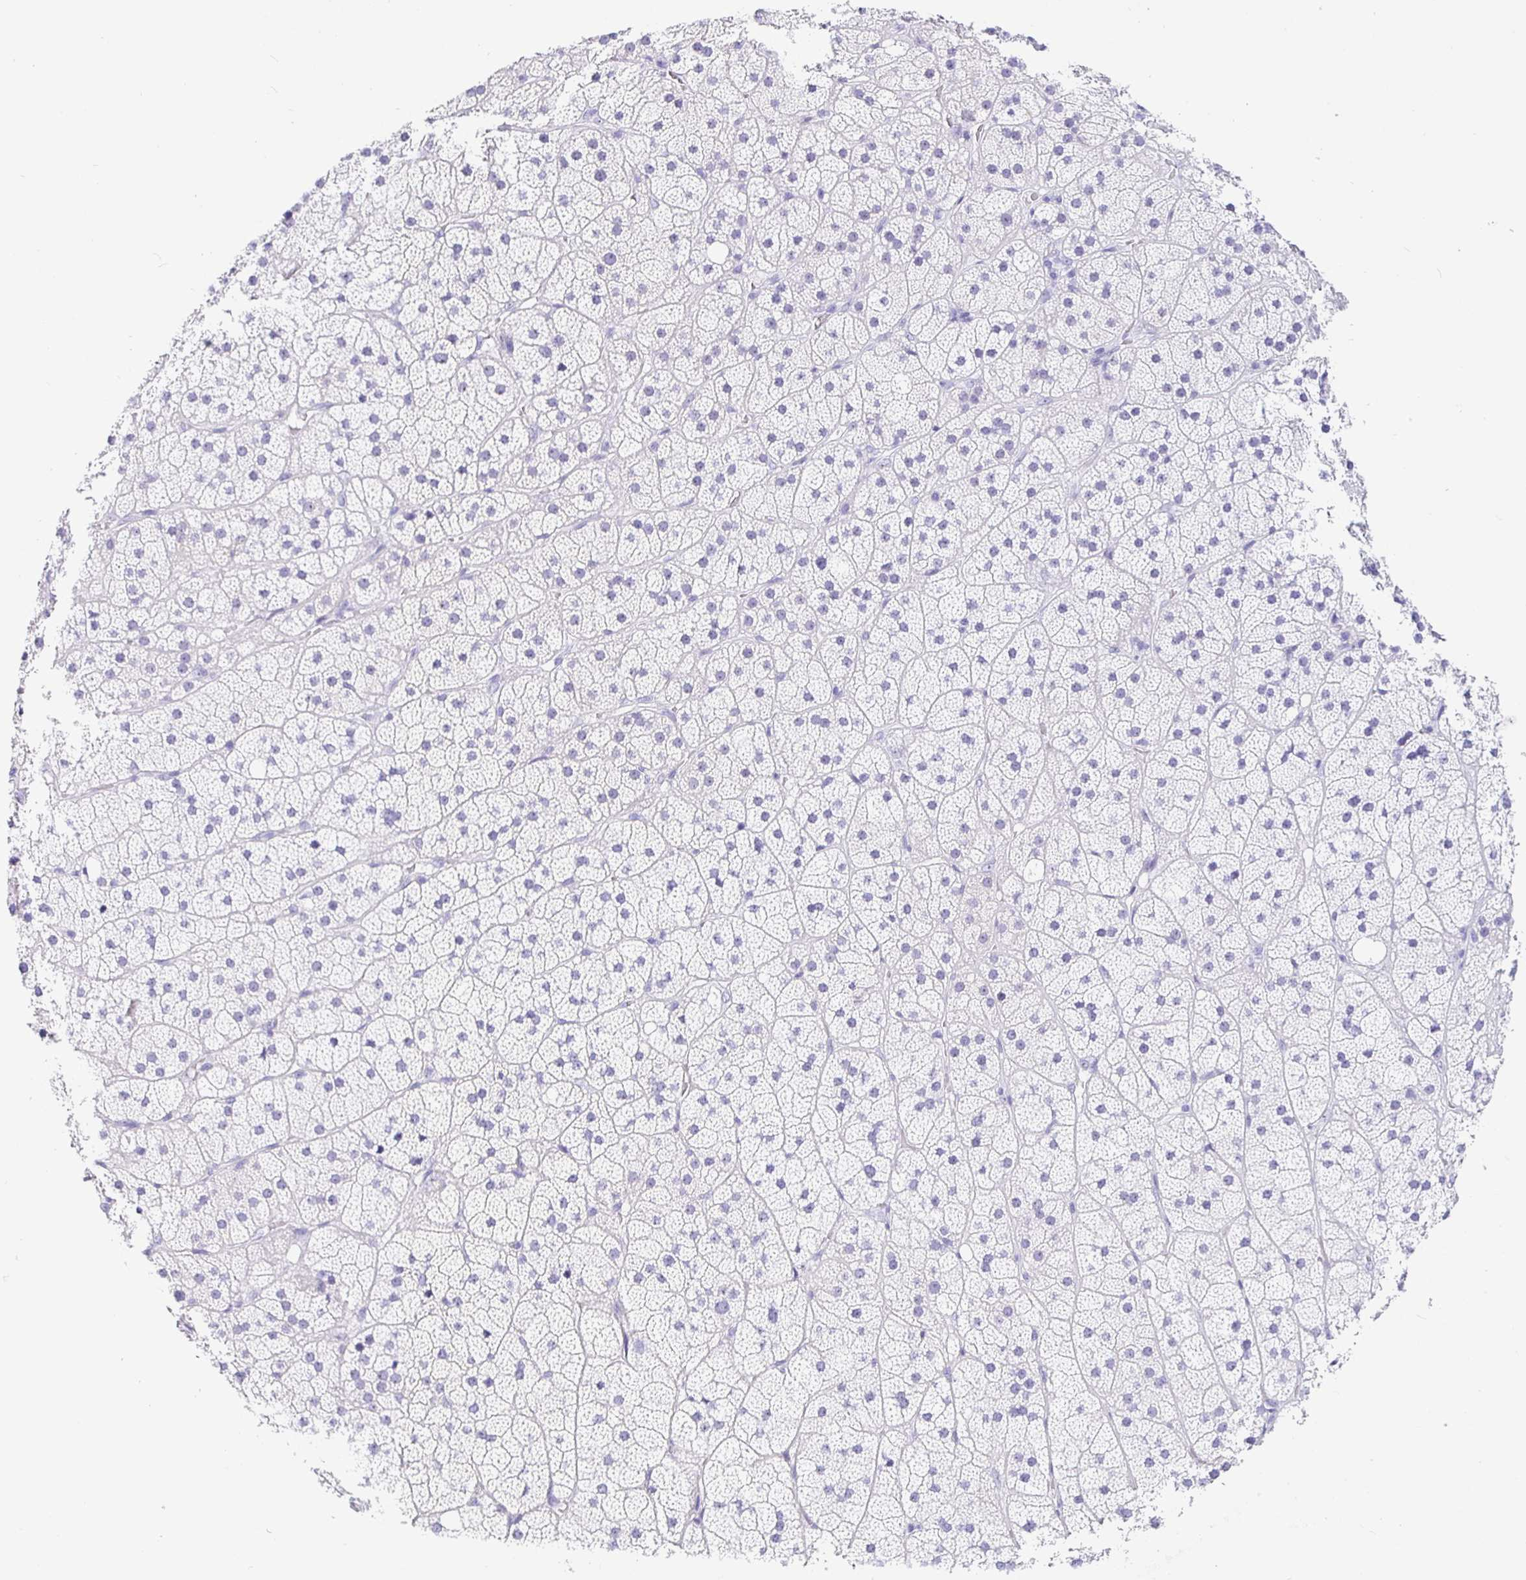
{"staining": {"intensity": "negative", "quantity": "none", "location": "none"}, "tissue": "adrenal gland", "cell_type": "Glandular cells", "image_type": "normal", "snomed": [{"axis": "morphology", "description": "Normal tissue, NOS"}, {"axis": "topography", "description": "Adrenal gland"}], "caption": "Unremarkable adrenal gland was stained to show a protein in brown. There is no significant positivity in glandular cells.", "gene": "PRAMEF18", "patient": {"sex": "male", "age": 57}}